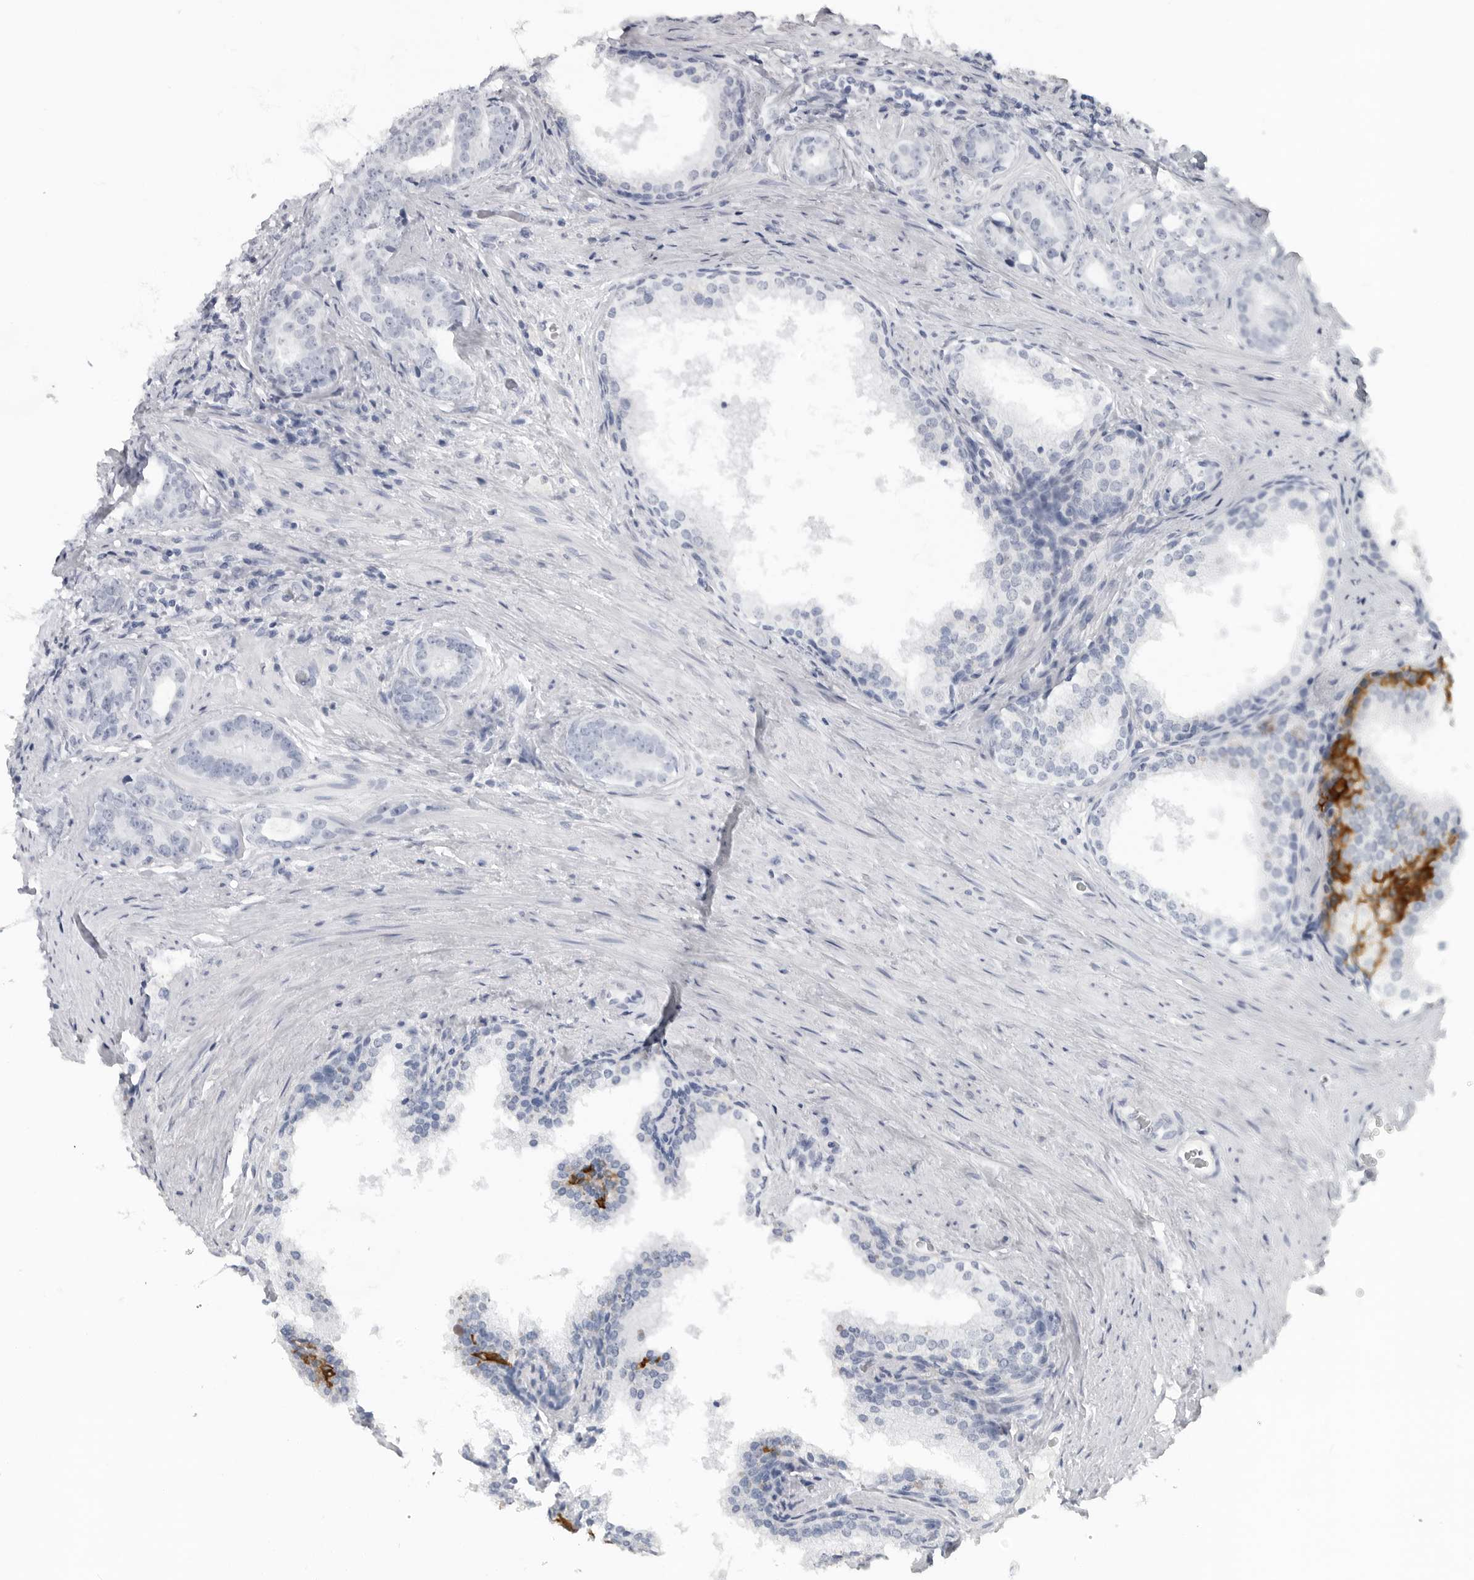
{"staining": {"intensity": "negative", "quantity": "none", "location": "none"}, "tissue": "prostate cancer", "cell_type": "Tumor cells", "image_type": "cancer", "snomed": [{"axis": "morphology", "description": "Adenocarcinoma, High grade"}, {"axis": "topography", "description": "Prostate"}], "caption": "Adenocarcinoma (high-grade) (prostate) was stained to show a protein in brown. There is no significant positivity in tumor cells.", "gene": "LY6D", "patient": {"sex": "male", "age": 56}}